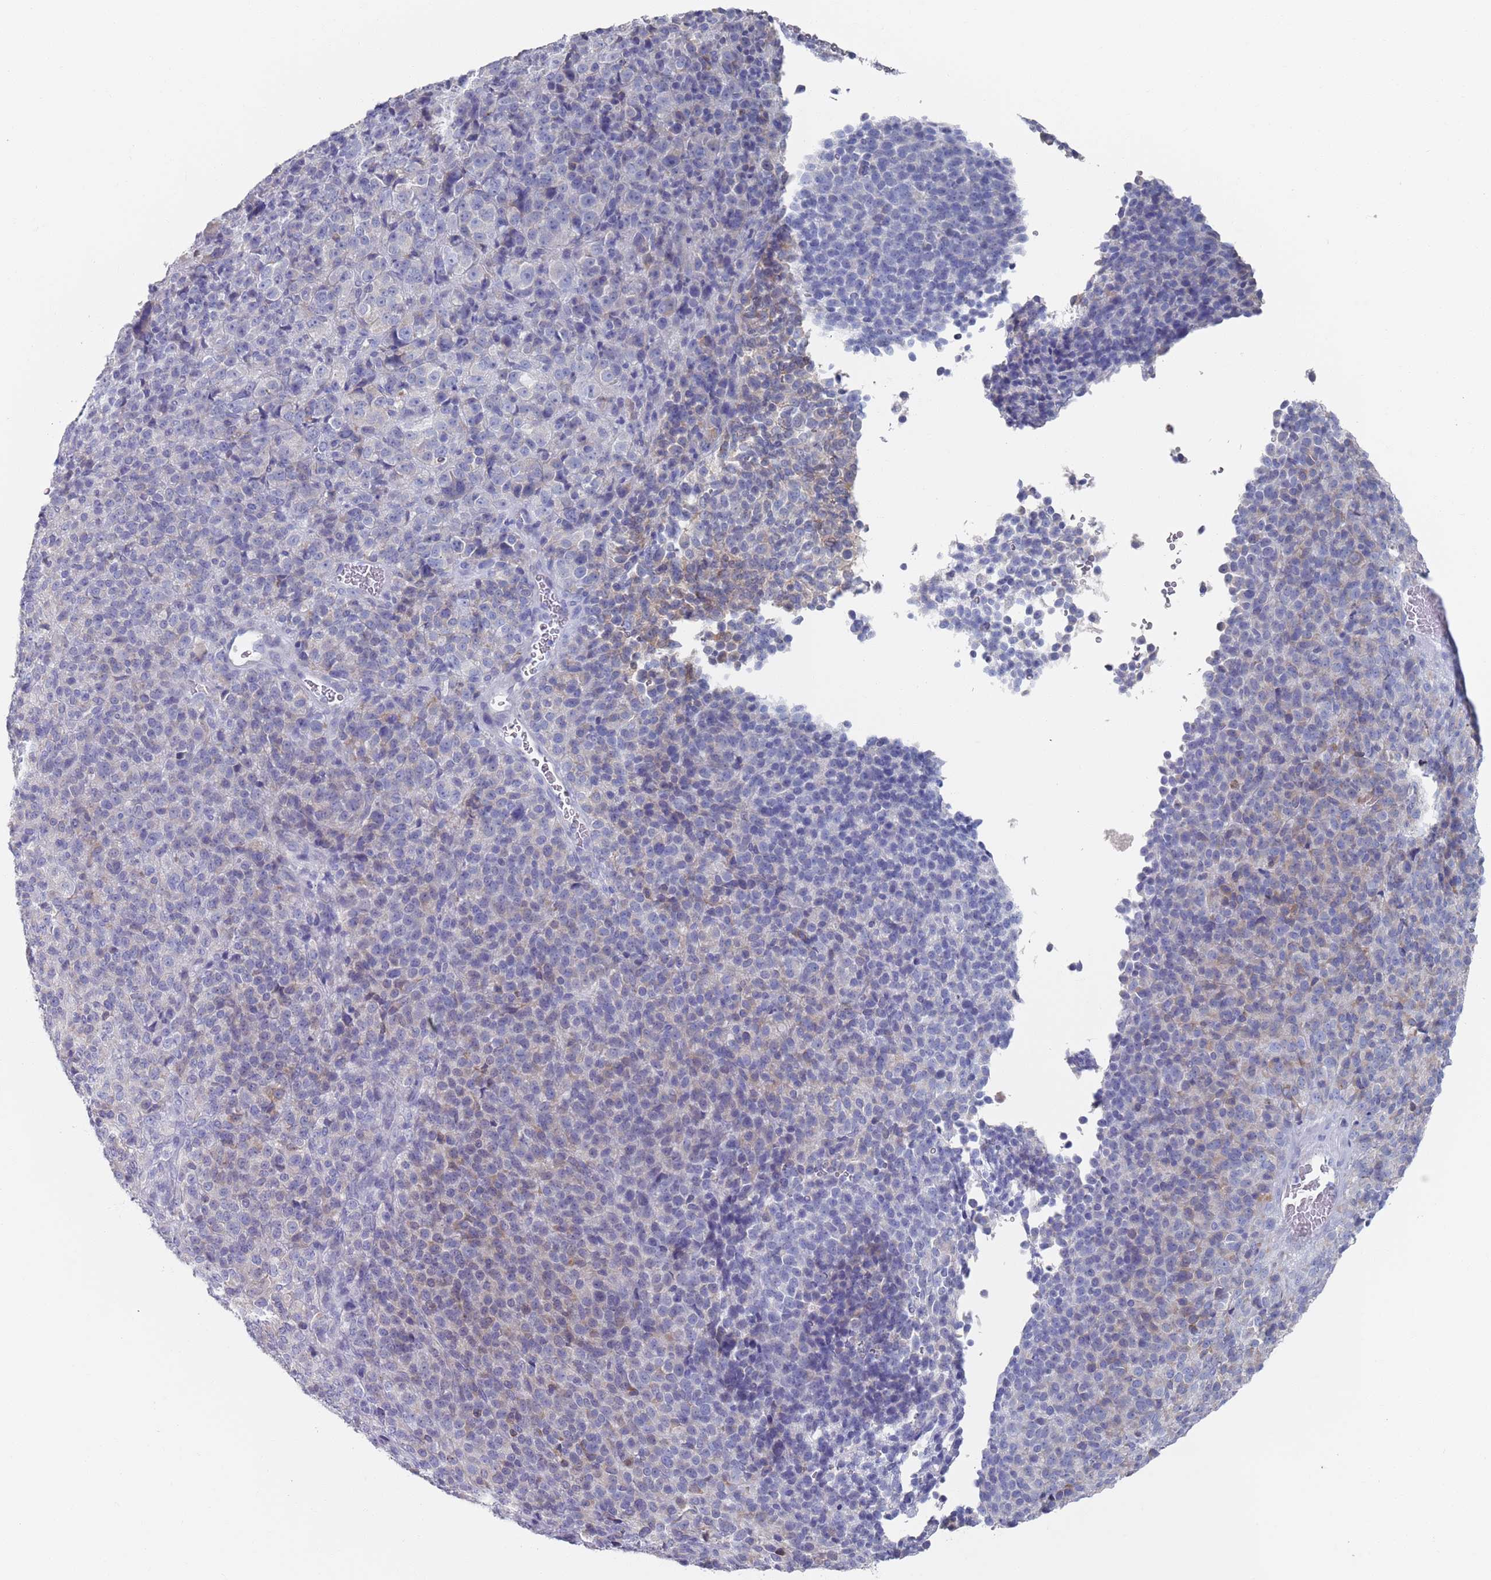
{"staining": {"intensity": "negative", "quantity": "none", "location": "none"}, "tissue": "melanoma", "cell_type": "Tumor cells", "image_type": "cancer", "snomed": [{"axis": "morphology", "description": "Malignant melanoma, Metastatic site"}, {"axis": "topography", "description": "Brain"}], "caption": "Immunohistochemical staining of melanoma reveals no significant expression in tumor cells.", "gene": "MAT1A", "patient": {"sex": "female", "age": 56}}